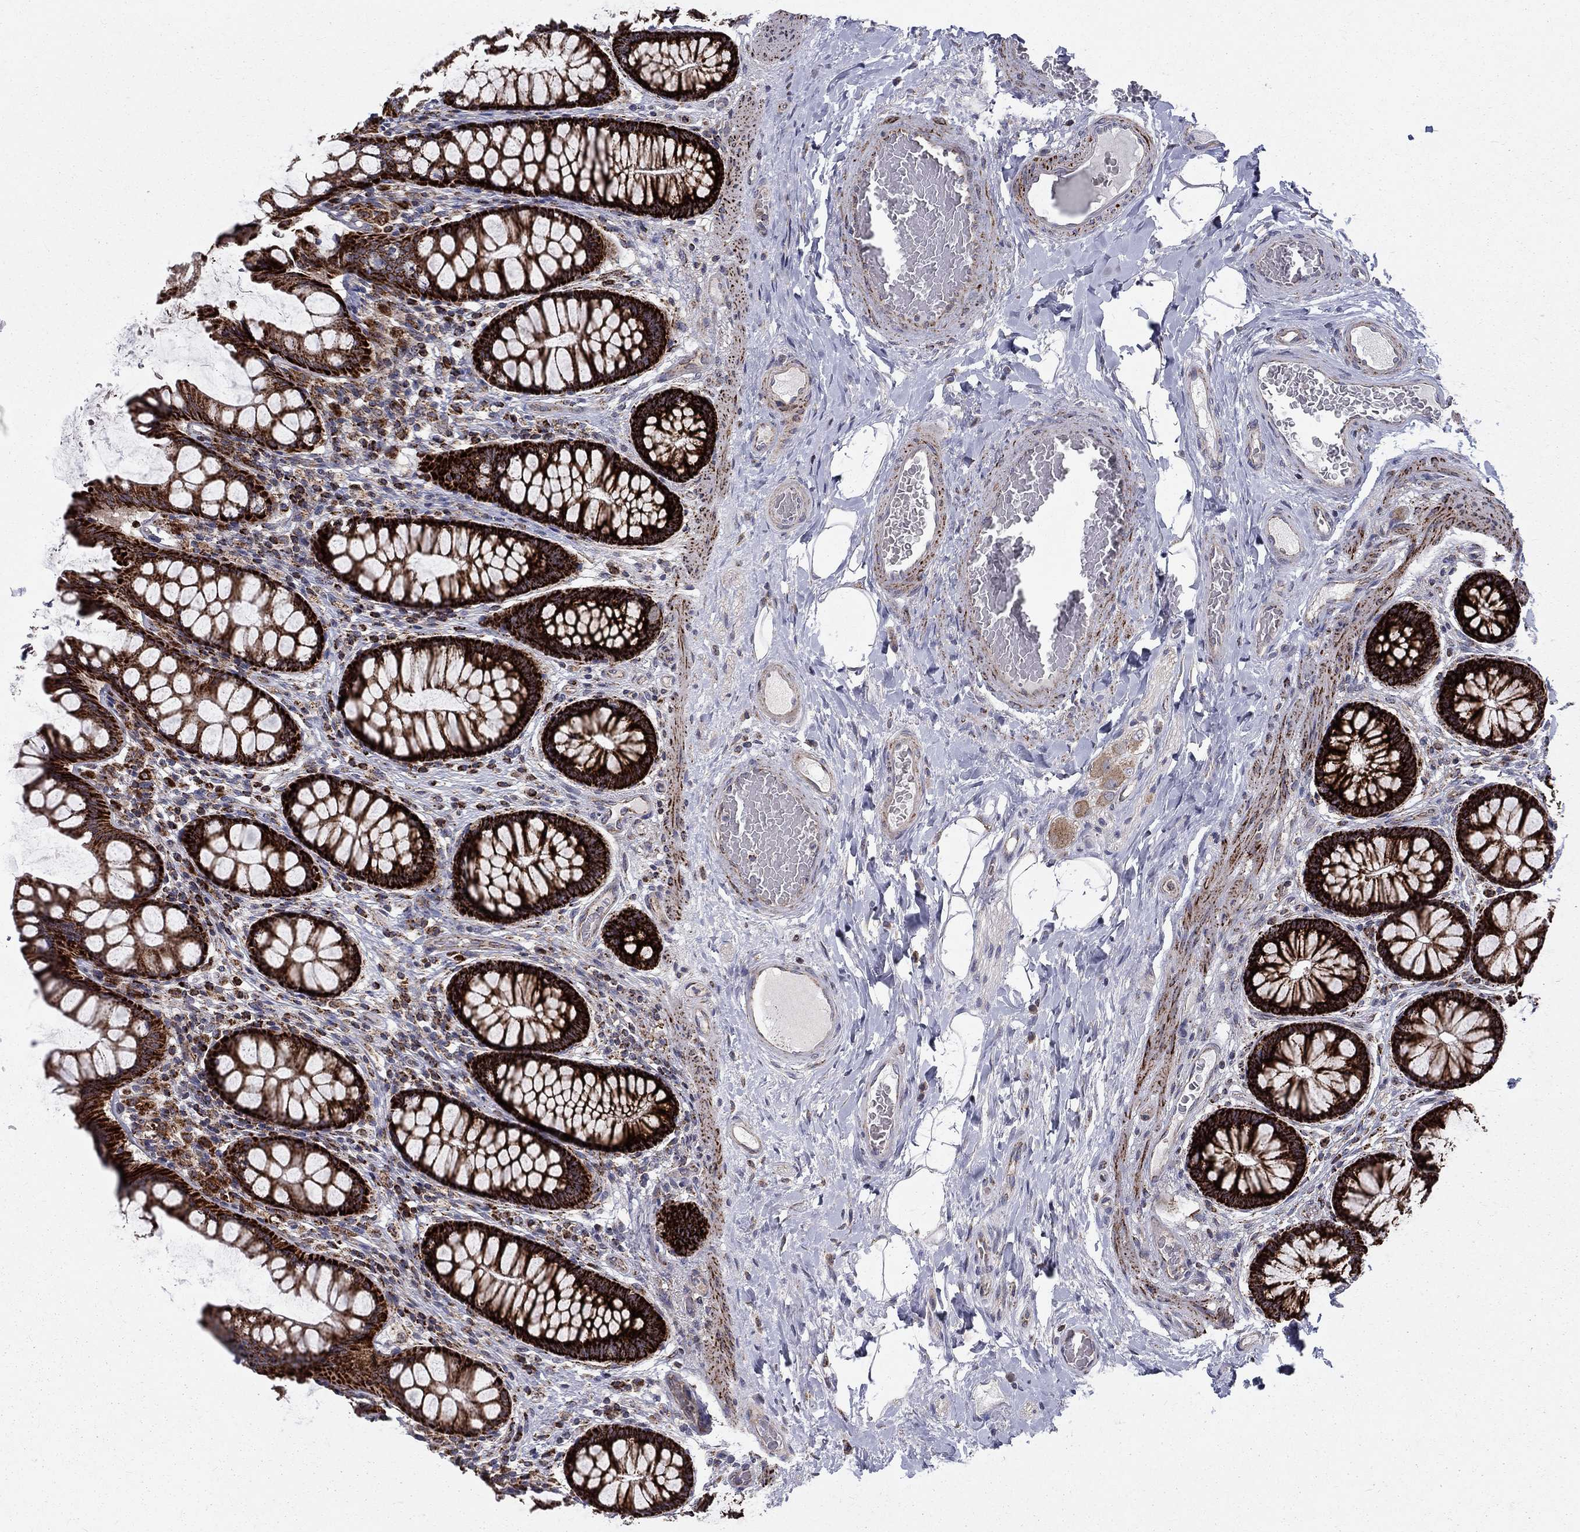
{"staining": {"intensity": "negative", "quantity": "none", "location": "none"}, "tissue": "colon", "cell_type": "Endothelial cells", "image_type": "normal", "snomed": [{"axis": "morphology", "description": "Normal tissue, NOS"}, {"axis": "topography", "description": "Colon"}], "caption": "The micrograph shows no staining of endothelial cells in benign colon. (DAB (3,3'-diaminobenzidine) immunohistochemistry with hematoxylin counter stain).", "gene": "ALDH1B1", "patient": {"sex": "female", "age": 65}}